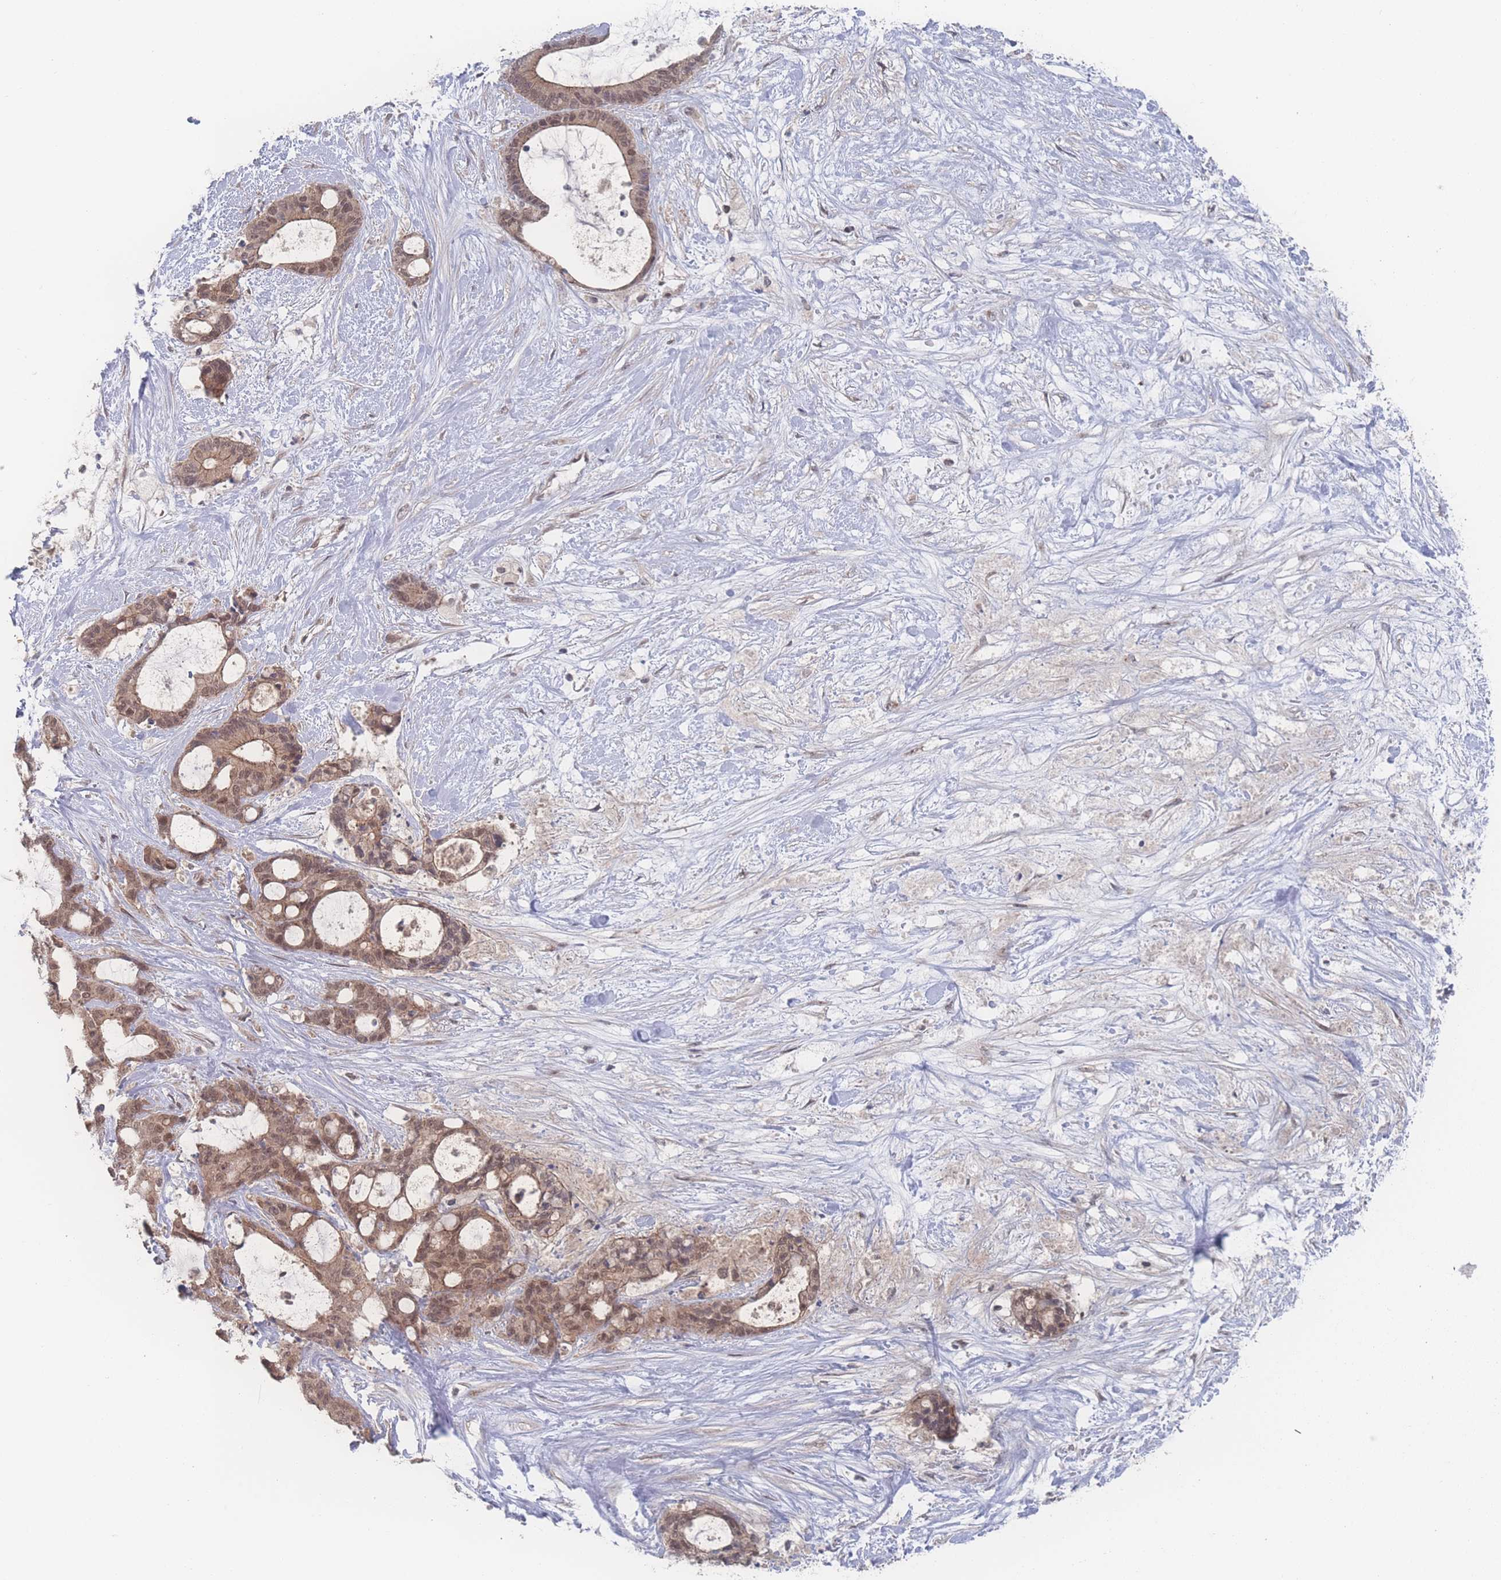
{"staining": {"intensity": "moderate", "quantity": ">75%", "location": "cytoplasmic/membranous,nuclear"}, "tissue": "liver cancer", "cell_type": "Tumor cells", "image_type": "cancer", "snomed": [{"axis": "morphology", "description": "Normal tissue, NOS"}, {"axis": "morphology", "description": "Cholangiocarcinoma"}, {"axis": "topography", "description": "Liver"}, {"axis": "topography", "description": "Peripheral nerve tissue"}], "caption": "The photomicrograph demonstrates staining of liver cancer (cholangiocarcinoma), revealing moderate cytoplasmic/membranous and nuclear protein expression (brown color) within tumor cells. (IHC, brightfield microscopy, high magnification).", "gene": "NBEAL1", "patient": {"sex": "female", "age": 73}}